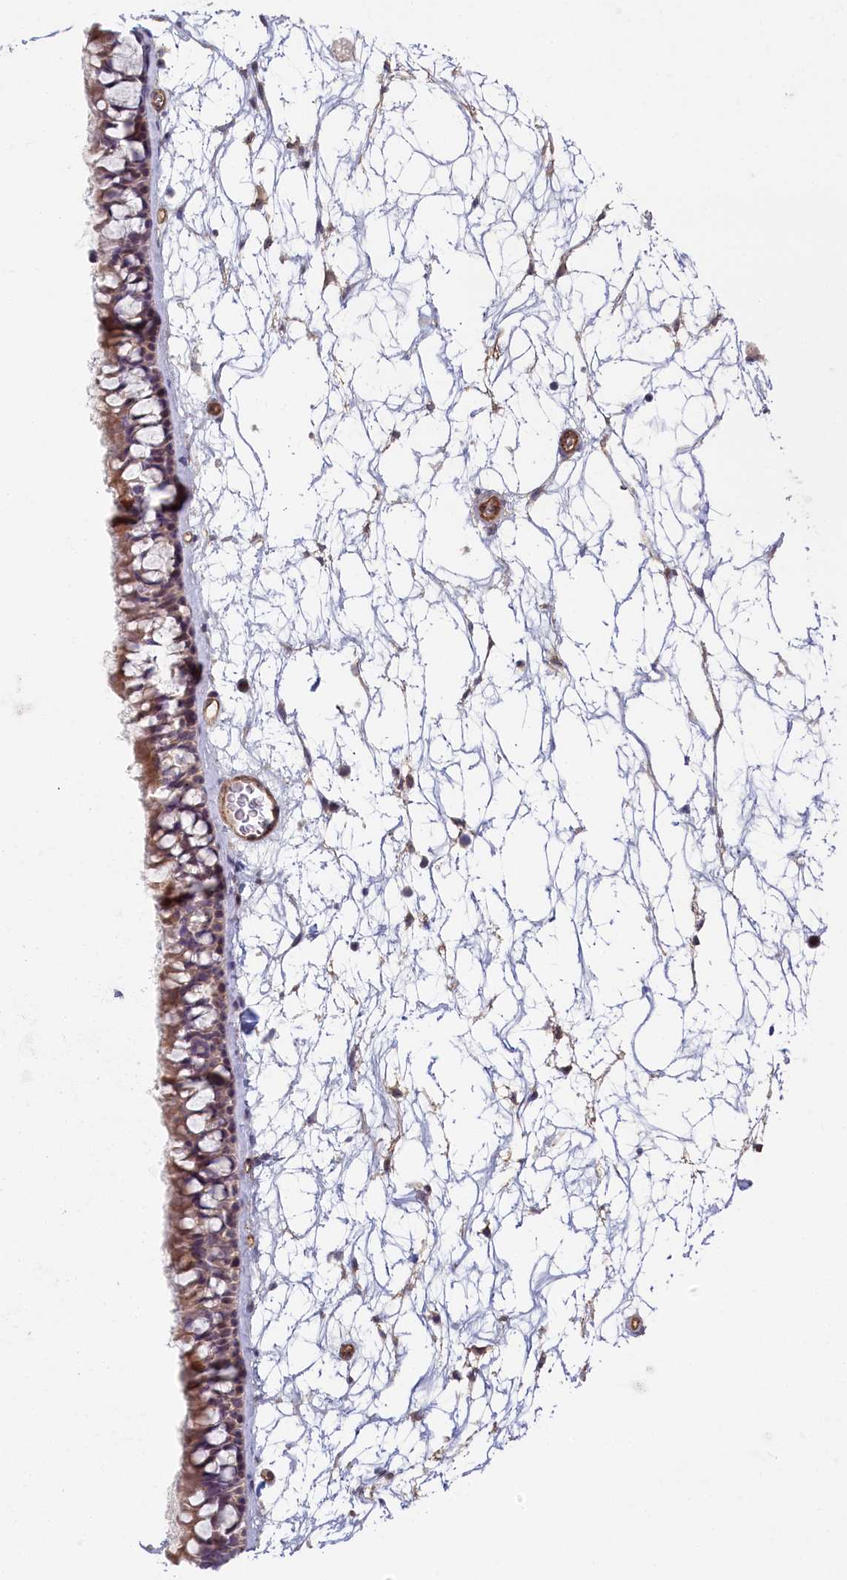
{"staining": {"intensity": "weak", "quantity": ">75%", "location": "cytoplasmic/membranous"}, "tissue": "nasopharynx", "cell_type": "Respiratory epithelial cells", "image_type": "normal", "snomed": [{"axis": "morphology", "description": "Normal tissue, NOS"}, {"axis": "topography", "description": "Nasopharynx"}], "caption": "Immunohistochemical staining of unremarkable human nasopharynx shows low levels of weak cytoplasmic/membranous positivity in approximately >75% of respiratory epithelial cells.", "gene": "INTS4", "patient": {"sex": "male", "age": 64}}